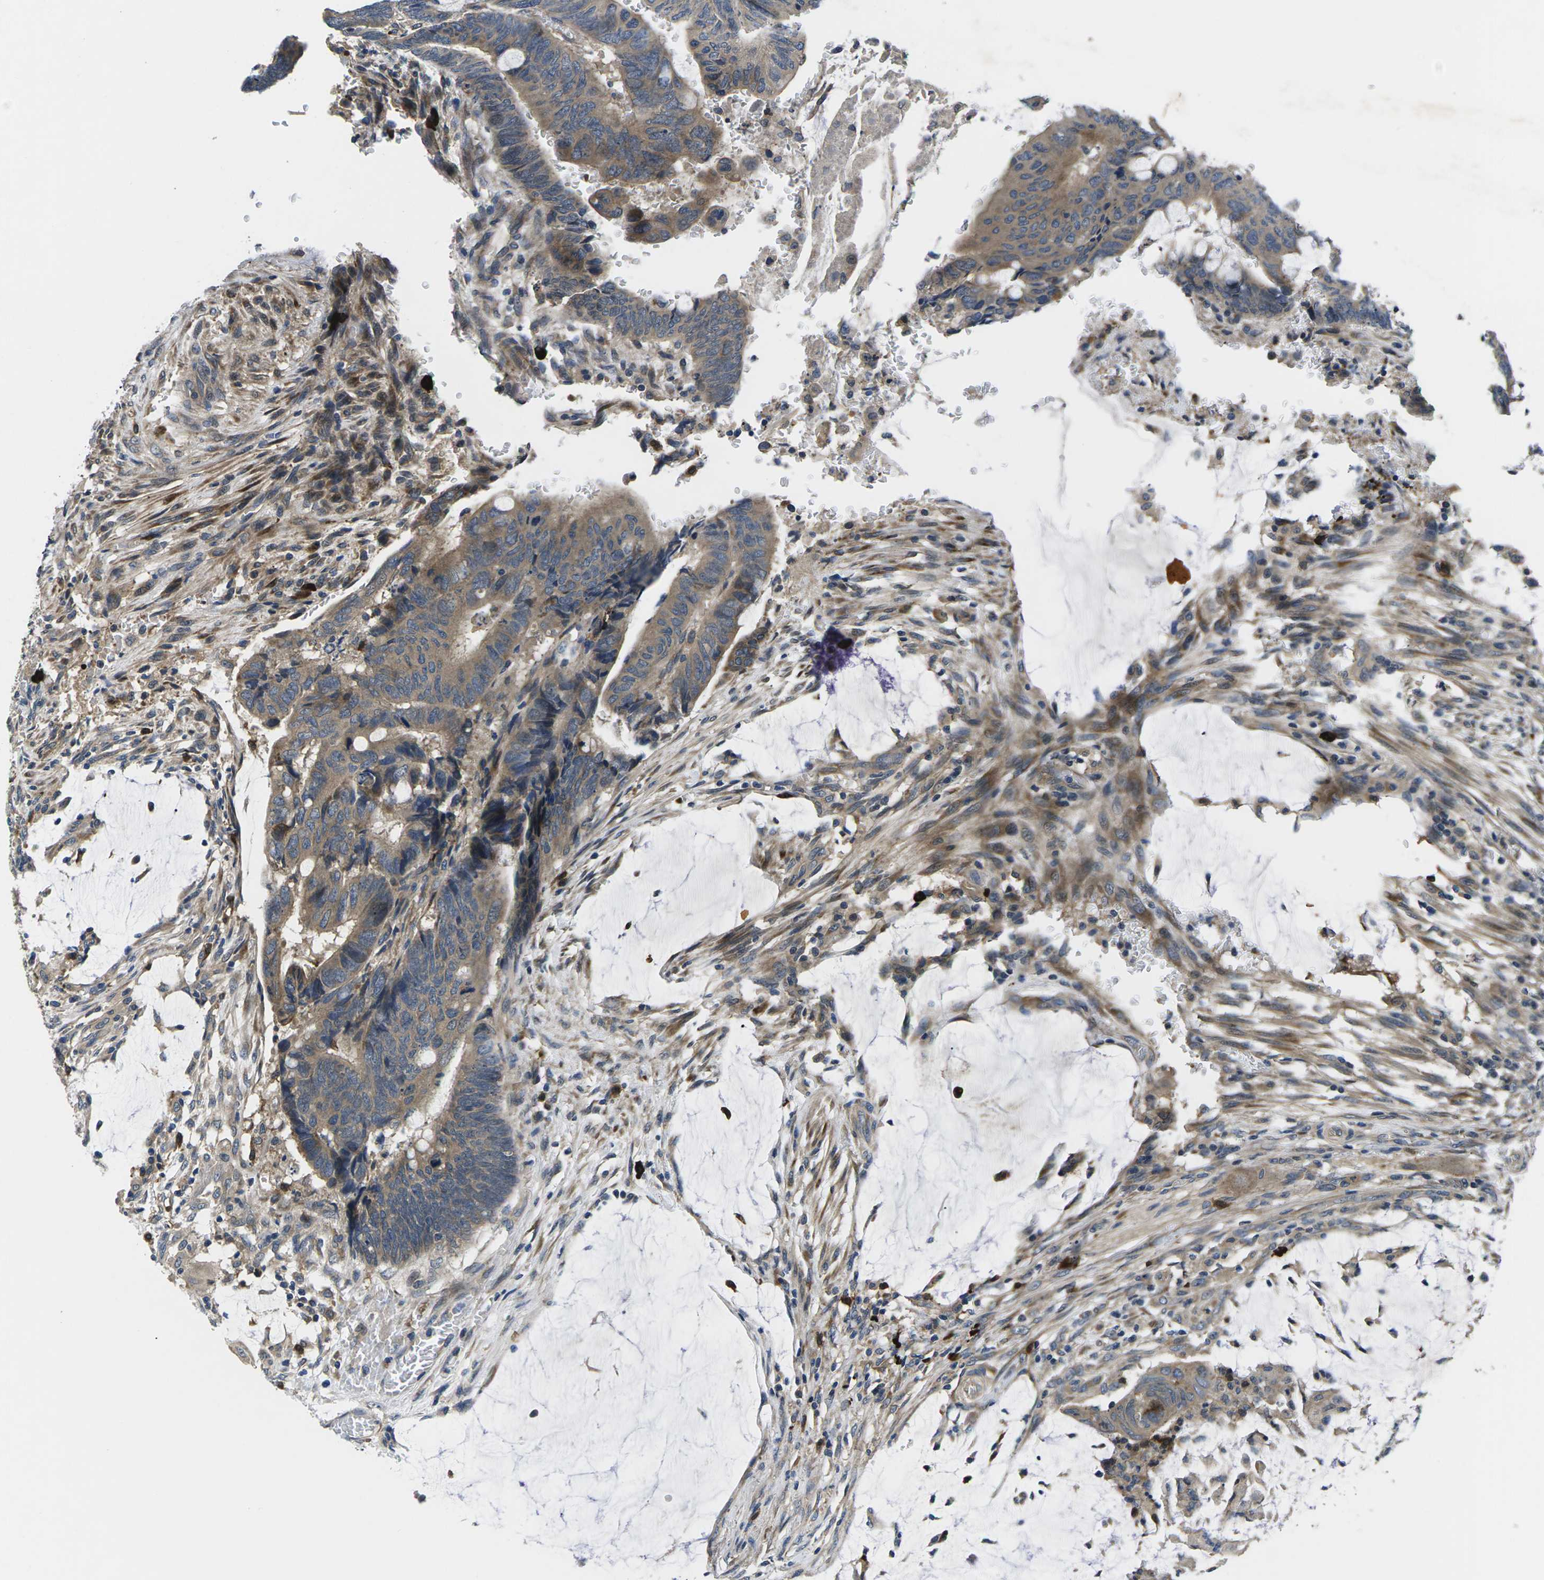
{"staining": {"intensity": "moderate", "quantity": ">75%", "location": "cytoplasmic/membranous"}, "tissue": "colorectal cancer", "cell_type": "Tumor cells", "image_type": "cancer", "snomed": [{"axis": "morphology", "description": "Normal tissue, NOS"}, {"axis": "morphology", "description": "Adenocarcinoma, NOS"}, {"axis": "topography", "description": "Rectum"}], "caption": "Colorectal adenocarcinoma tissue shows moderate cytoplasmic/membranous staining in approximately >75% of tumor cells, visualized by immunohistochemistry.", "gene": "PLCE1", "patient": {"sex": "male", "age": 92}}